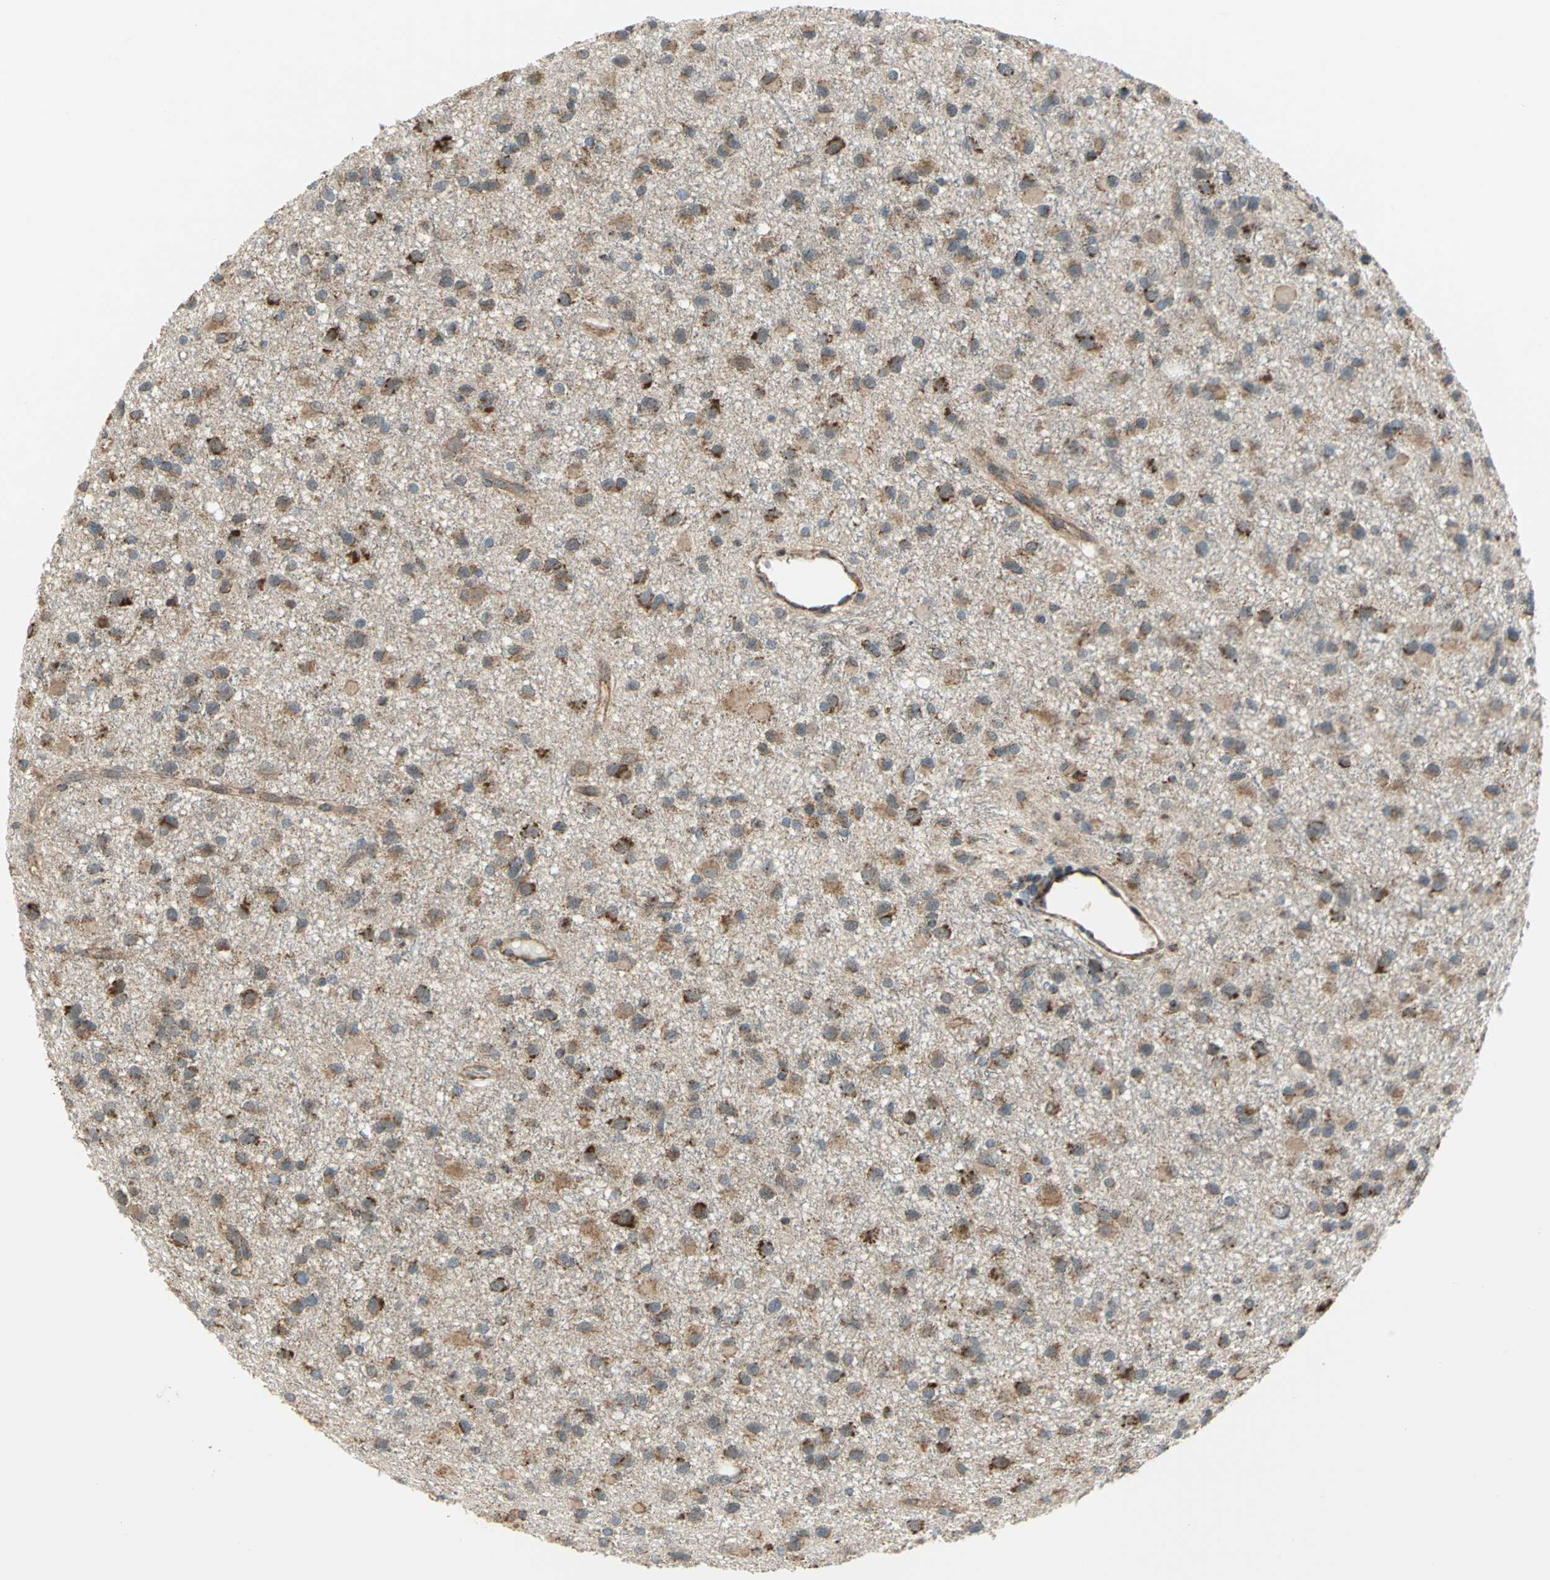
{"staining": {"intensity": "moderate", "quantity": ">75%", "location": "cytoplasmic/membranous"}, "tissue": "glioma", "cell_type": "Tumor cells", "image_type": "cancer", "snomed": [{"axis": "morphology", "description": "Glioma, malignant, Low grade"}, {"axis": "topography", "description": "Brain"}], "caption": "Human malignant glioma (low-grade) stained with a protein marker exhibits moderate staining in tumor cells.", "gene": "MRPS22", "patient": {"sex": "male", "age": 42}}